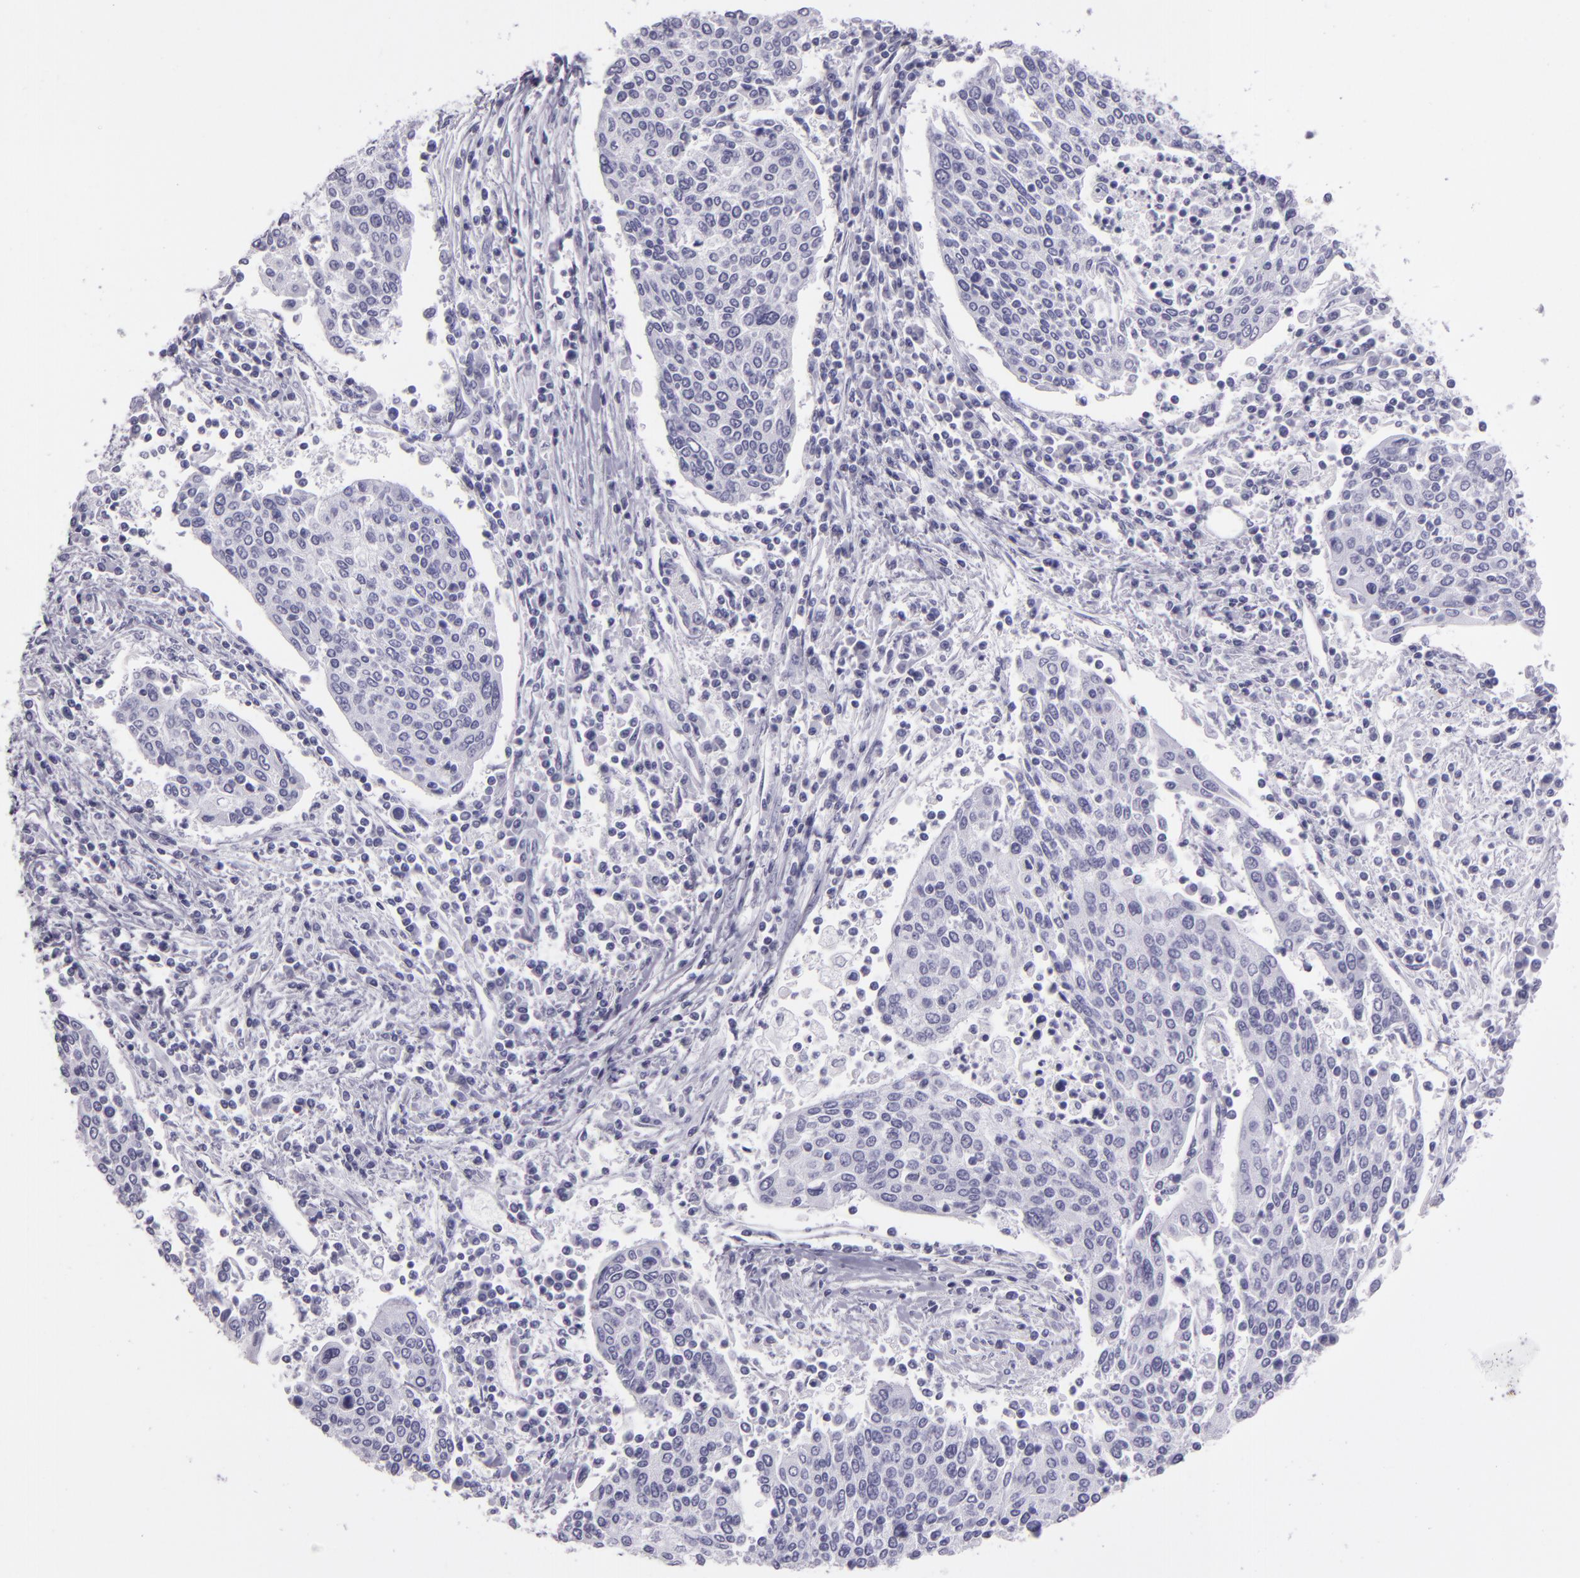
{"staining": {"intensity": "negative", "quantity": "none", "location": "none"}, "tissue": "cervical cancer", "cell_type": "Tumor cells", "image_type": "cancer", "snomed": [{"axis": "morphology", "description": "Squamous cell carcinoma, NOS"}, {"axis": "topography", "description": "Cervix"}], "caption": "Immunohistochemistry (IHC) of human cervical squamous cell carcinoma demonstrates no expression in tumor cells.", "gene": "CR2", "patient": {"sex": "female", "age": 40}}